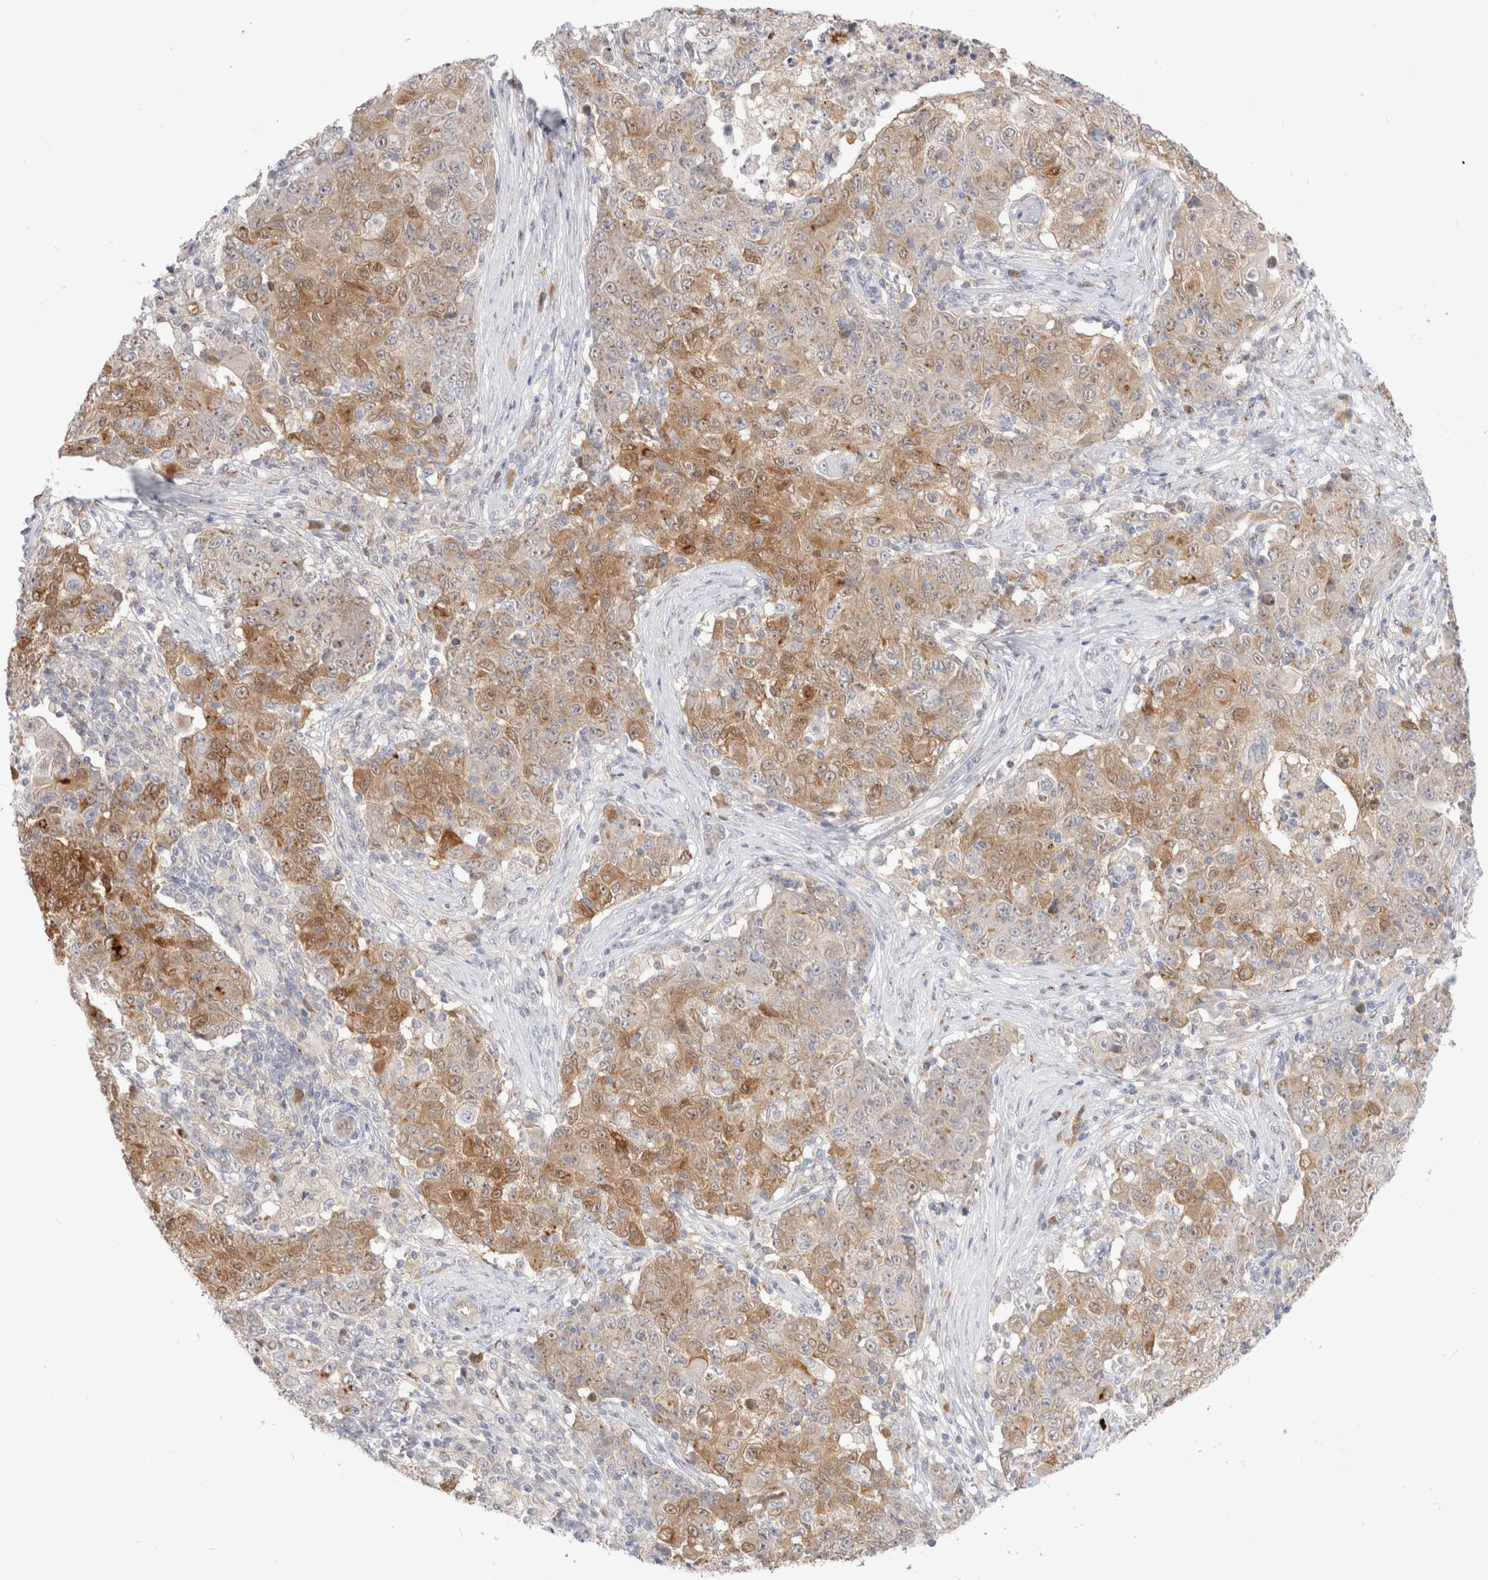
{"staining": {"intensity": "moderate", "quantity": "25%-75%", "location": "cytoplasmic/membranous"}, "tissue": "ovarian cancer", "cell_type": "Tumor cells", "image_type": "cancer", "snomed": [{"axis": "morphology", "description": "Carcinoma, endometroid"}, {"axis": "topography", "description": "Ovary"}], "caption": "There is medium levels of moderate cytoplasmic/membranous expression in tumor cells of endometroid carcinoma (ovarian), as demonstrated by immunohistochemical staining (brown color).", "gene": "EFCAB13", "patient": {"sex": "female", "age": 42}}